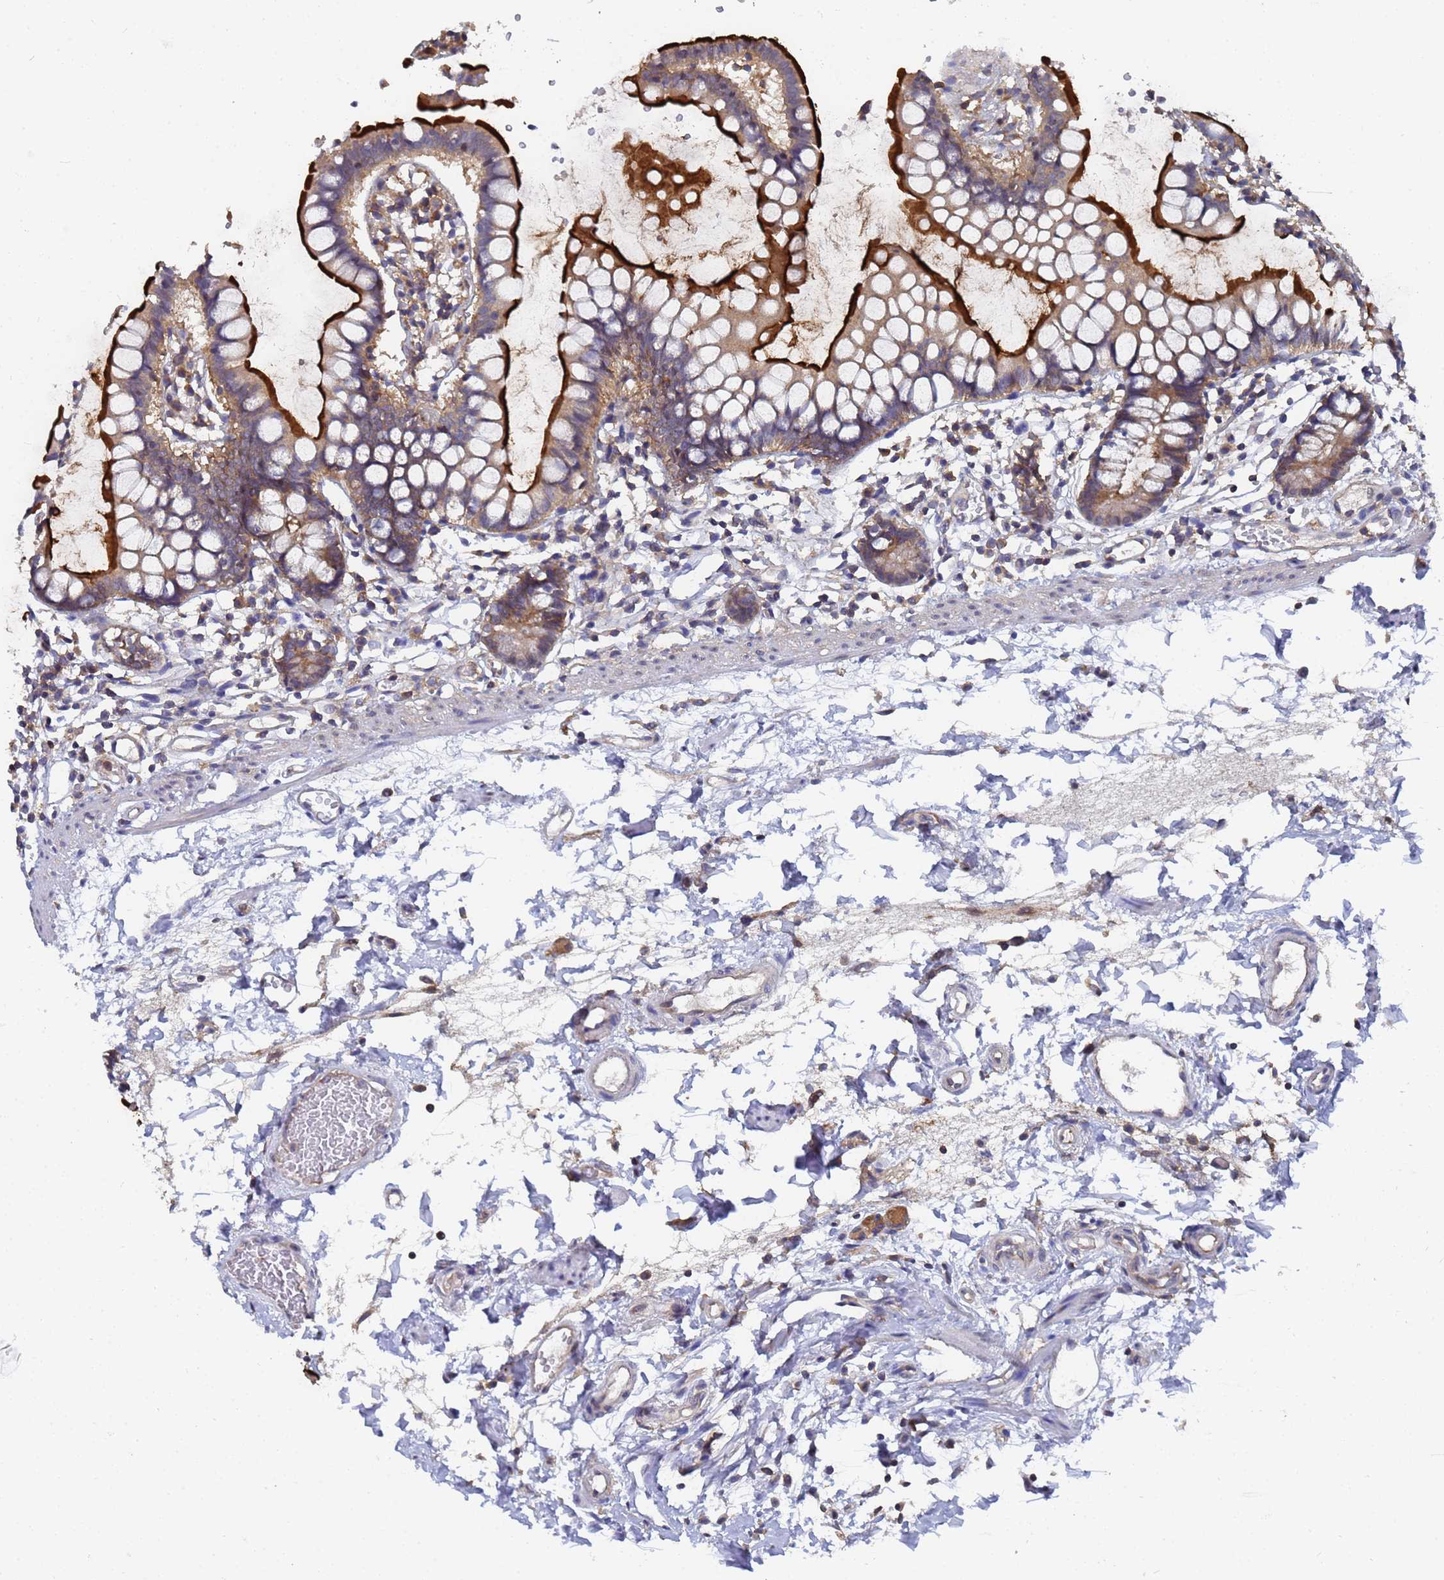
{"staining": {"intensity": "strong", "quantity": "25%-75%", "location": "cytoplasmic/membranous"}, "tissue": "small intestine", "cell_type": "Glandular cells", "image_type": "normal", "snomed": [{"axis": "morphology", "description": "Normal tissue, NOS"}, {"axis": "topography", "description": "Small intestine"}], "caption": "Glandular cells demonstrate high levels of strong cytoplasmic/membranous positivity in approximately 25%-75% of cells in normal small intestine.", "gene": "ALS2CL", "patient": {"sex": "female", "age": 84}}